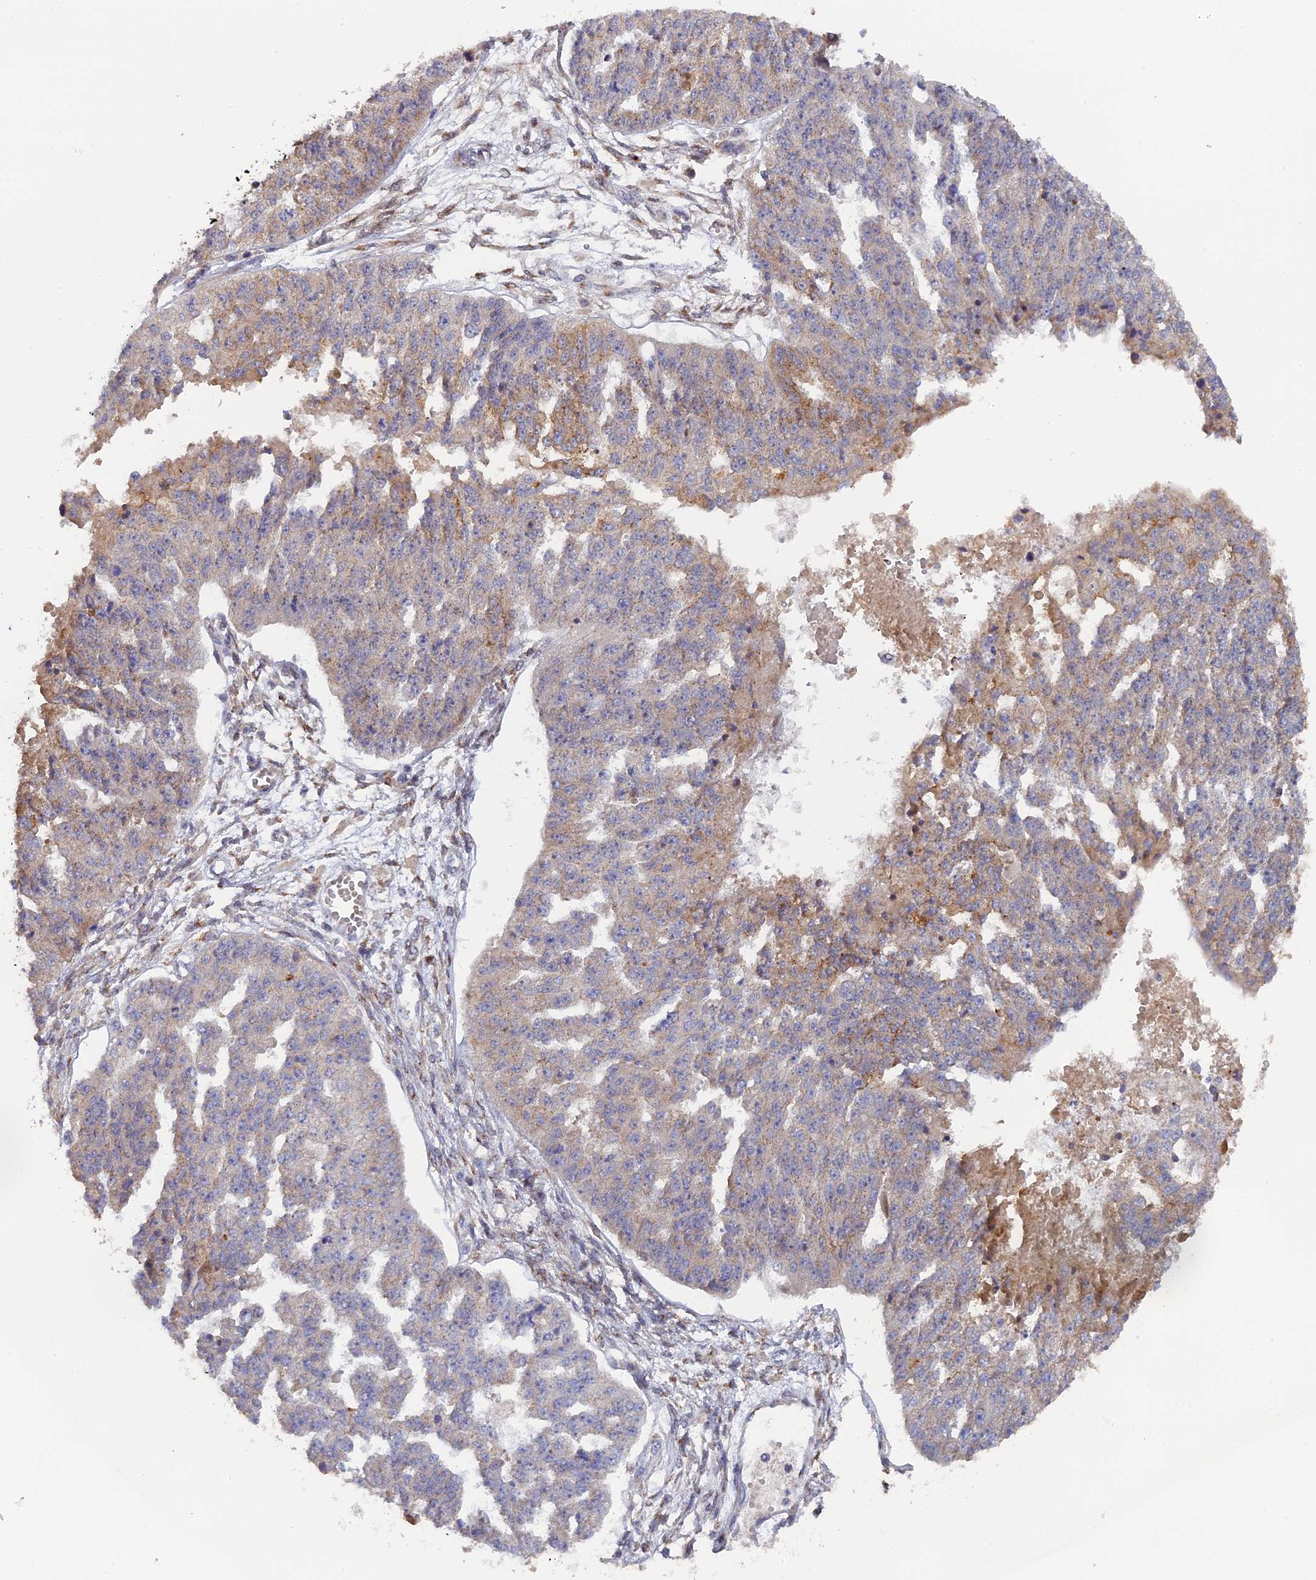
{"staining": {"intensity": "moderate", "quantity": "25%-75%", "location": "cytoplasmic/membranous"}, "tissue": "ovarian cancer", "cell_type": "Tumor cells", "image_type": "cancer", "snomed": [{"axis": "morphology", "description": "Cystadenocarcinoma, serous, NOS"}, {"axis": "topography", "description": "Ovary"}], "caption": "Serous cystadenocarcinoma (ovarian) stained for a protein exhibits moderate cytoplasmic/membranous positivity in tumor cells.", "gene": "SNX17", "patient": {"sex": "female", "age": 58}}